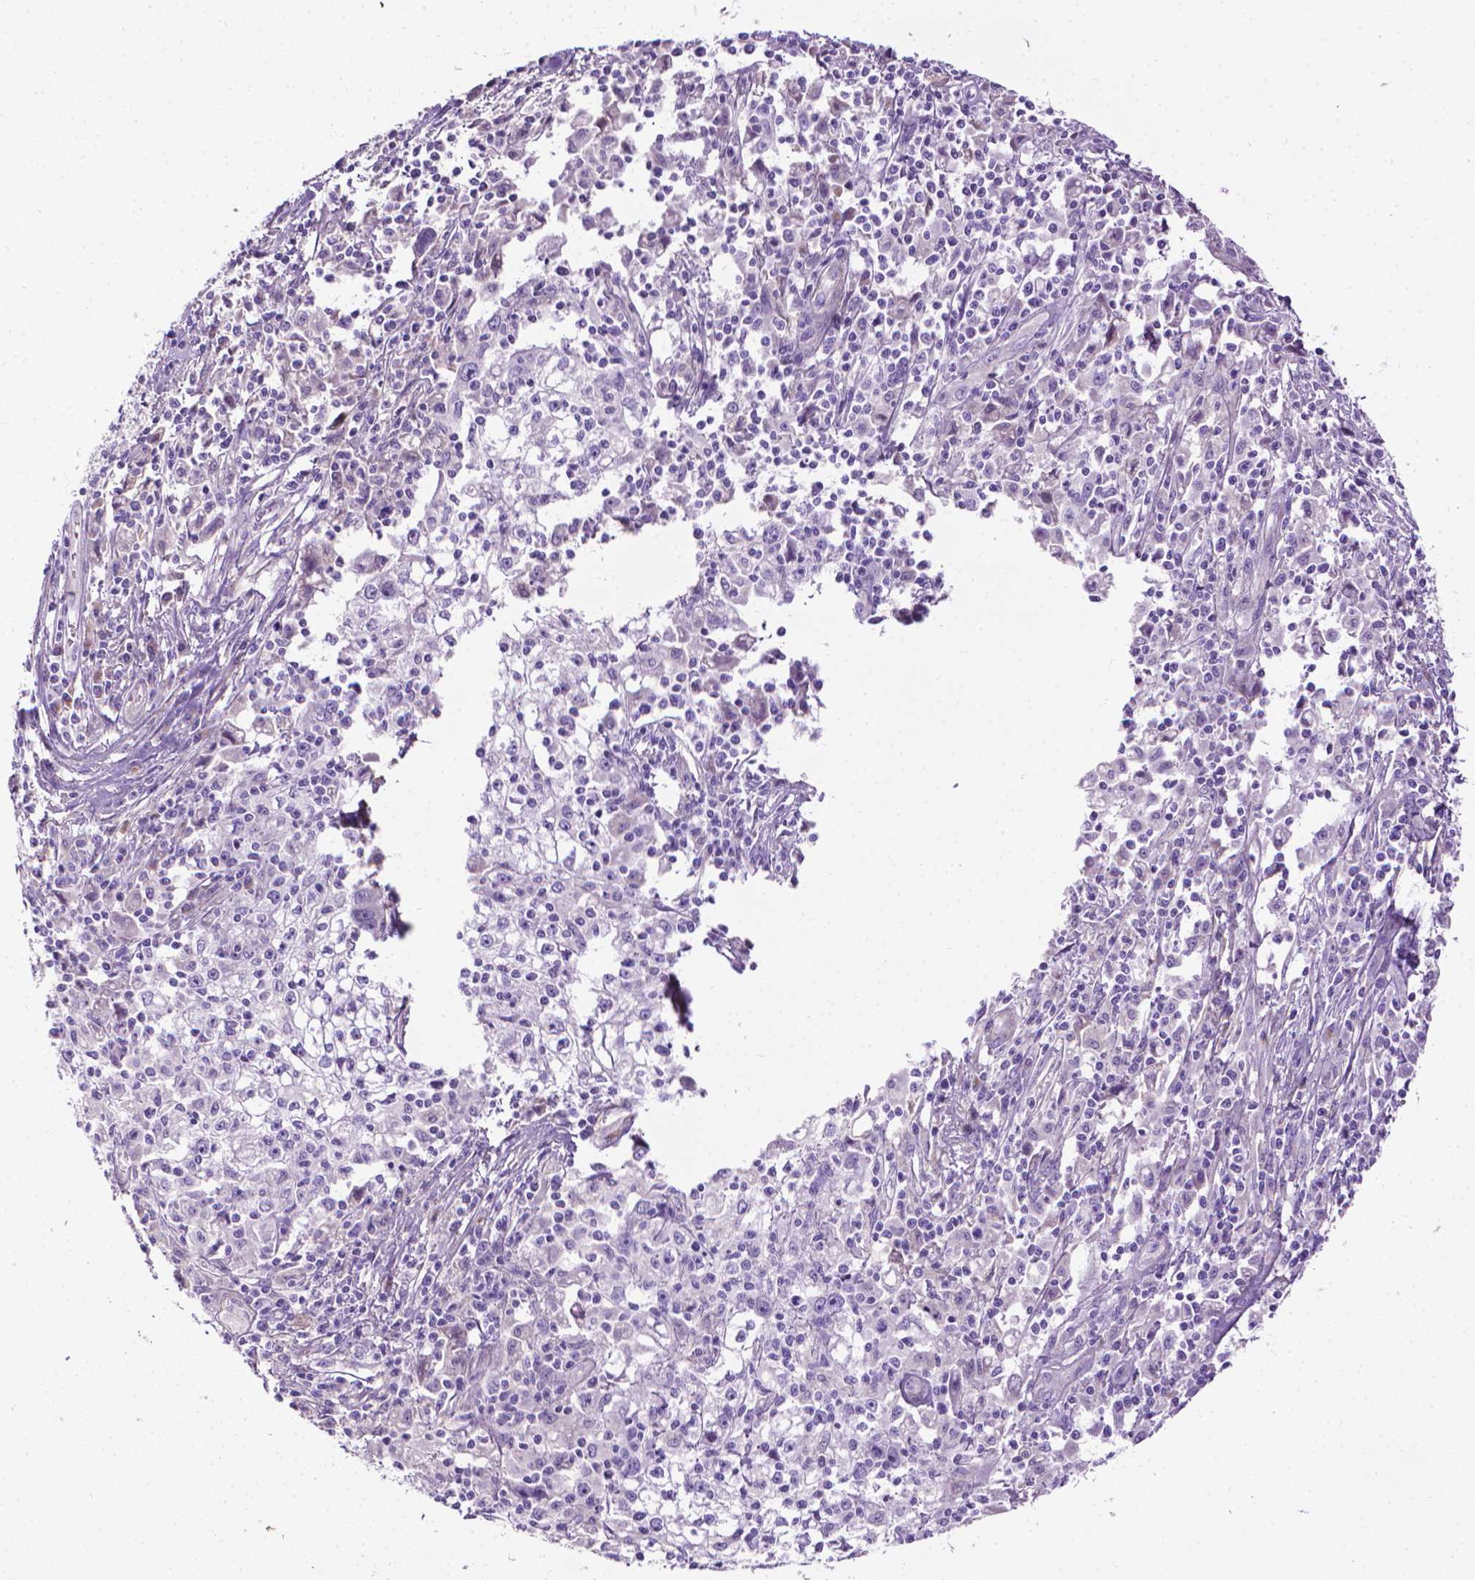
{"staining": {"intensity": "negative", "quantity": "none", "location": "none"}, "tissue": "cervical cancer", "cell_type": "Tumor cells", "image_type": "cancer", "snomed": [{"axis": "morphology", "description": "Squamous cell carcinoma, NOS"}, {"axis": "topography", "description": "Cervix"}], "caption": "A photomicrograph of human cervical squamous cell carcinoma is negative for staining in tumor cells.", "gene": "AQP10", "patient": {"sex": "female", "age": 85}}